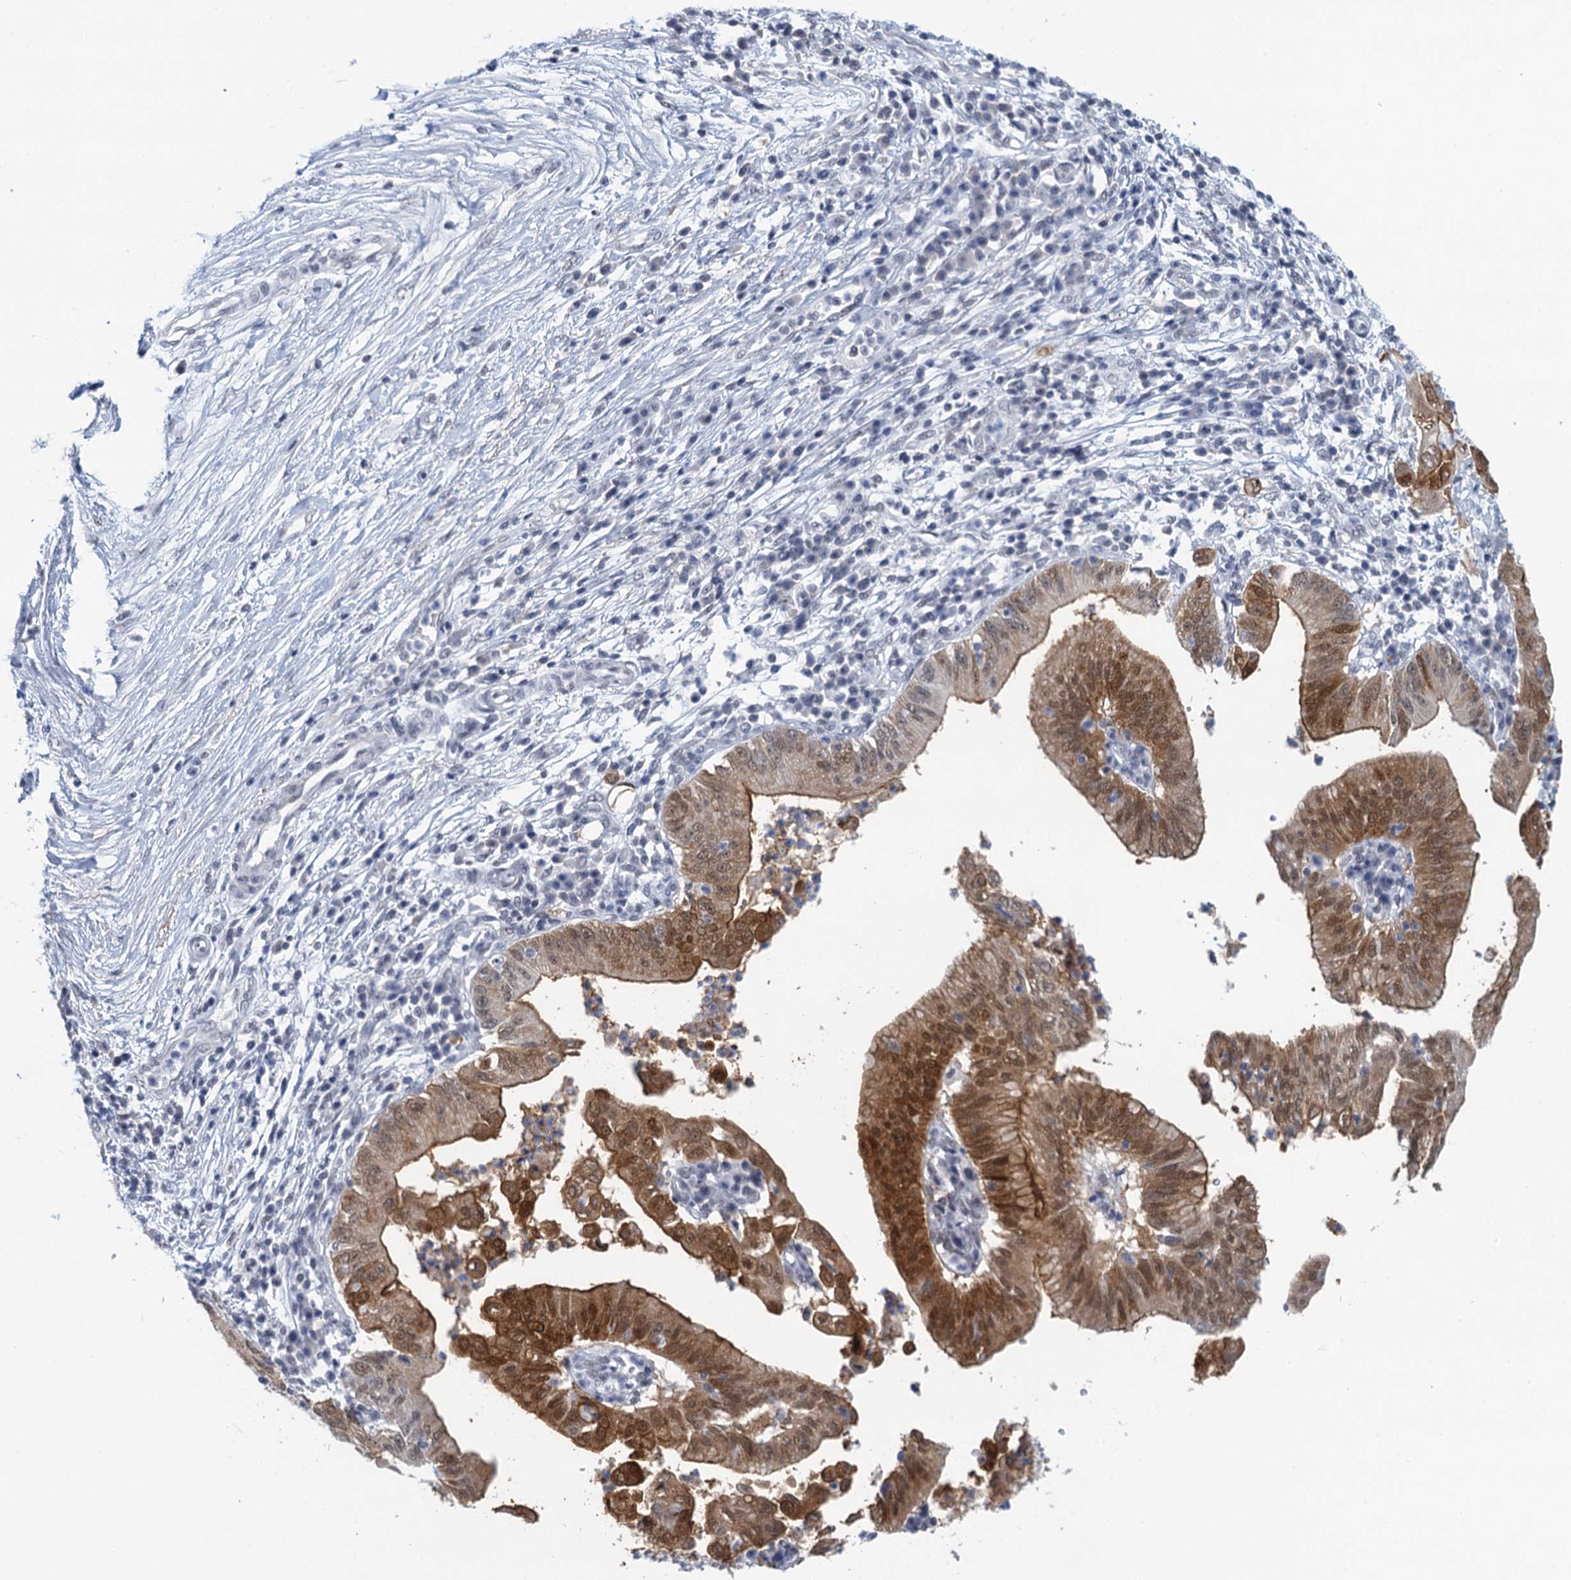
{"staining": {"intensity": "strong", "quantity": ">75%", "location": "cytoplasmic/membranous,nuclear"}, "tissue": "pancreatic cancer", "cell_type": "Tumor cells", "image_type": "cancer", "snomed": [{"axis": "morphology", "description": "Adenocarcinoma, NOS"}, {"axis": "topography", "description": "Pancreas"}], "caption": "Tumor cells show high levels of strong cytoplasmic/membranous and nuclear staining in approximately >75% of cells in human adenocarcinoma (pancreatic).", "gene": "EPS8L1", "patient": {"sex": "male", "age": 68}}